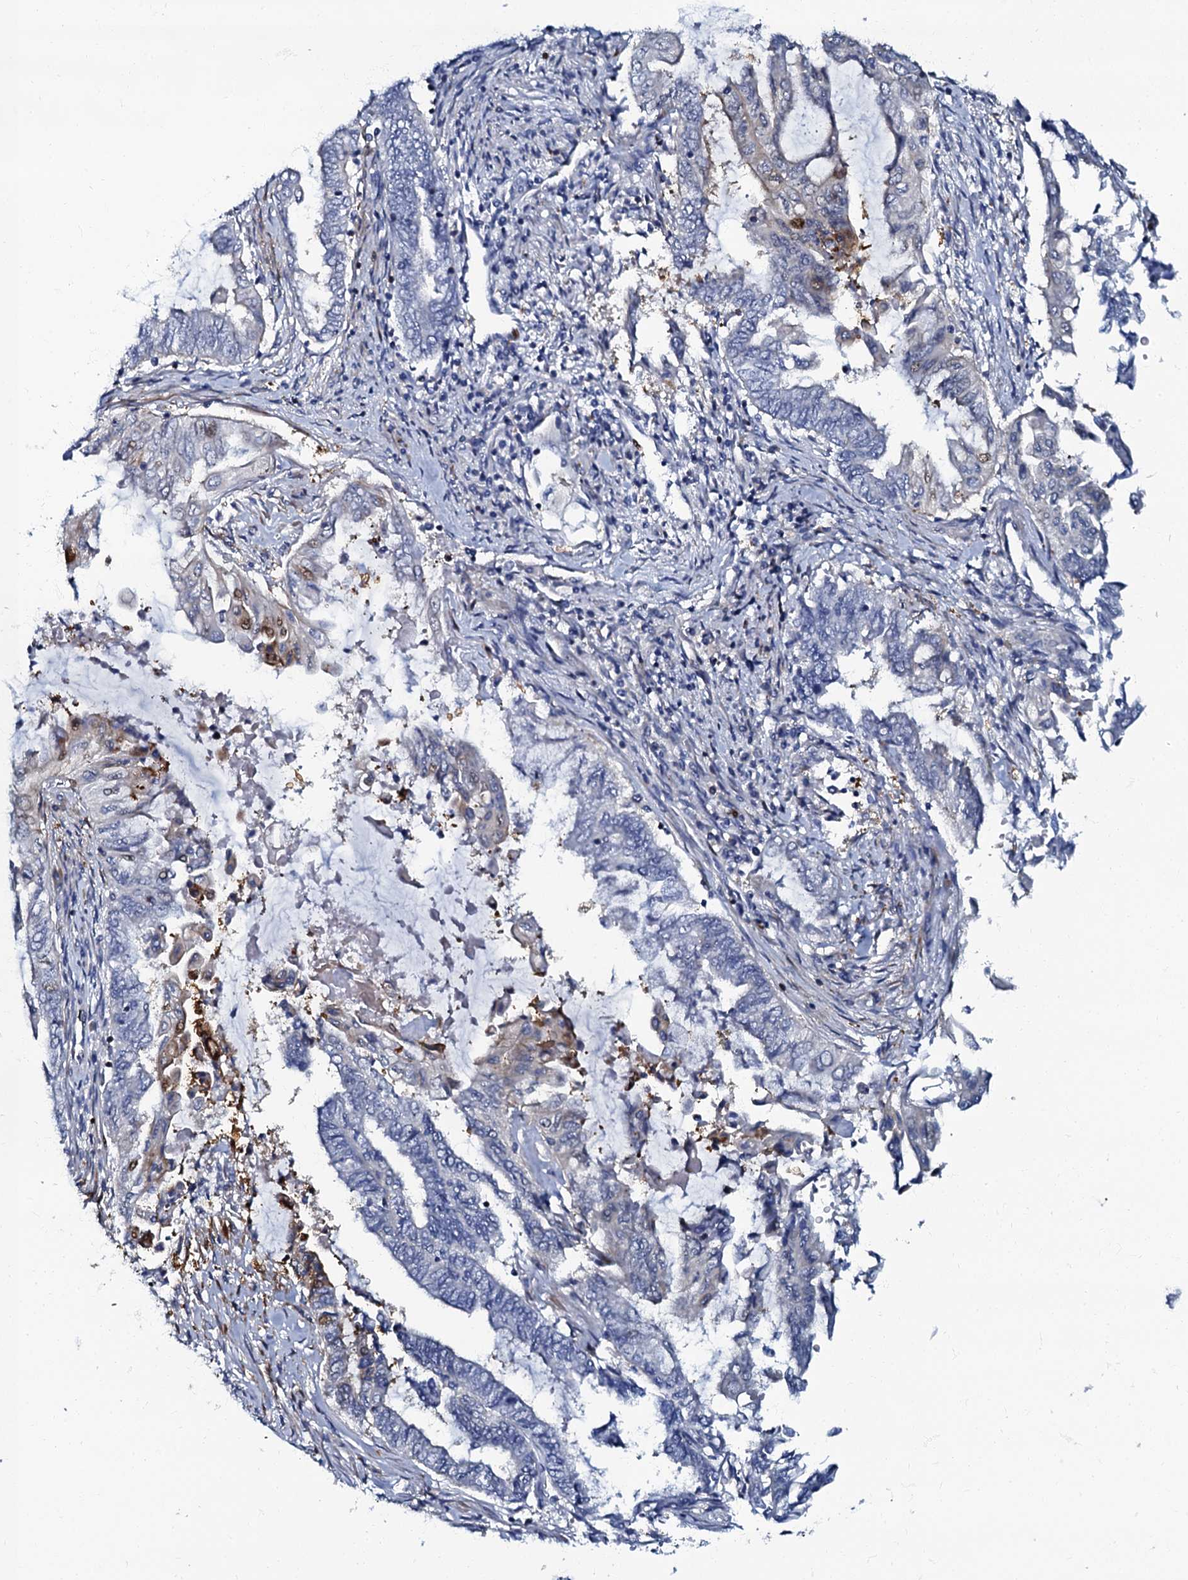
{"staining": {"intensity": "moderate", "quantity": "<25%", "location": "nuclear"}, "tissue": "endometrial cancer", "cell_type": "Tumor cells", "image_type": "cancer", "snomed": [{"axis": "morphology", "description": "Adenocarcinoma, NOS"}, {"axis": "topography", "description": "Uterus"}, {"axis": "topography", "description": "Endometrium"}], "caption": "A histopathology image of human endometrial adenocarcinoma stained for a protein reveals moderate nuclear brown staining in tumor cells.", "gene": "MFSD5", "patient": {"sex": "female", "age": 70}}